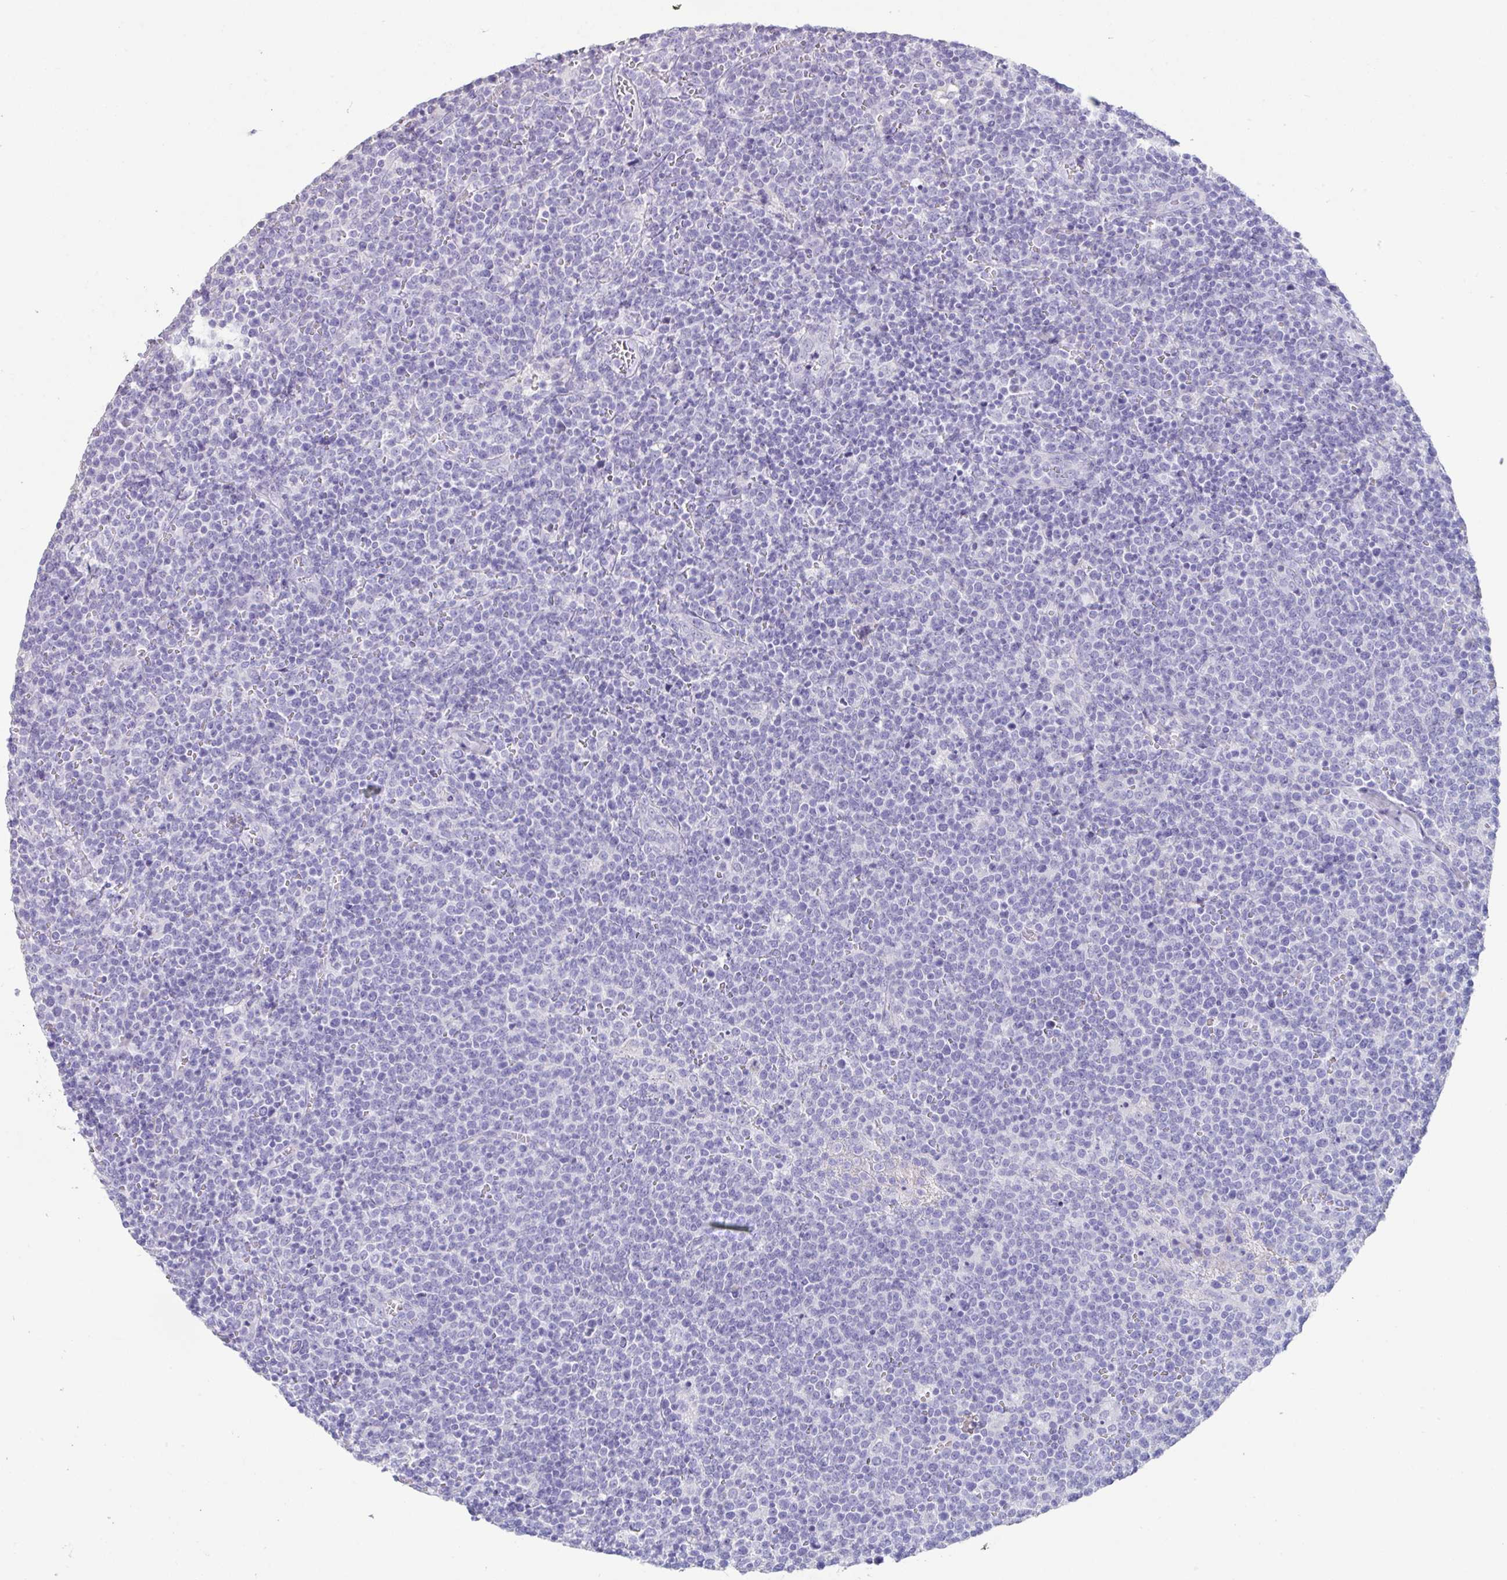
{"staining": {"intensity": "negative", "quantity": "none", "location": "none"}, "tissue": "lymphoma", "cell_type": "Tumor cells", "image_type": "cancer", "snomed": [{"axis": "morphology", "description": "Malignant lymphoma, non-Hodgkin's type, High grade"}, {"axis": "topography", "description": "Lymph node"}], "caption": "This photomicrograph is of high-grade malignant lymphoma, non-Hodgkin's type stained with IHC to label a protein in brown with the nuclei are counter-stained blue. There is no staining in tumor cells.", "gene": "TNNC1", "patient": {"sex": "male", "age": 61}}